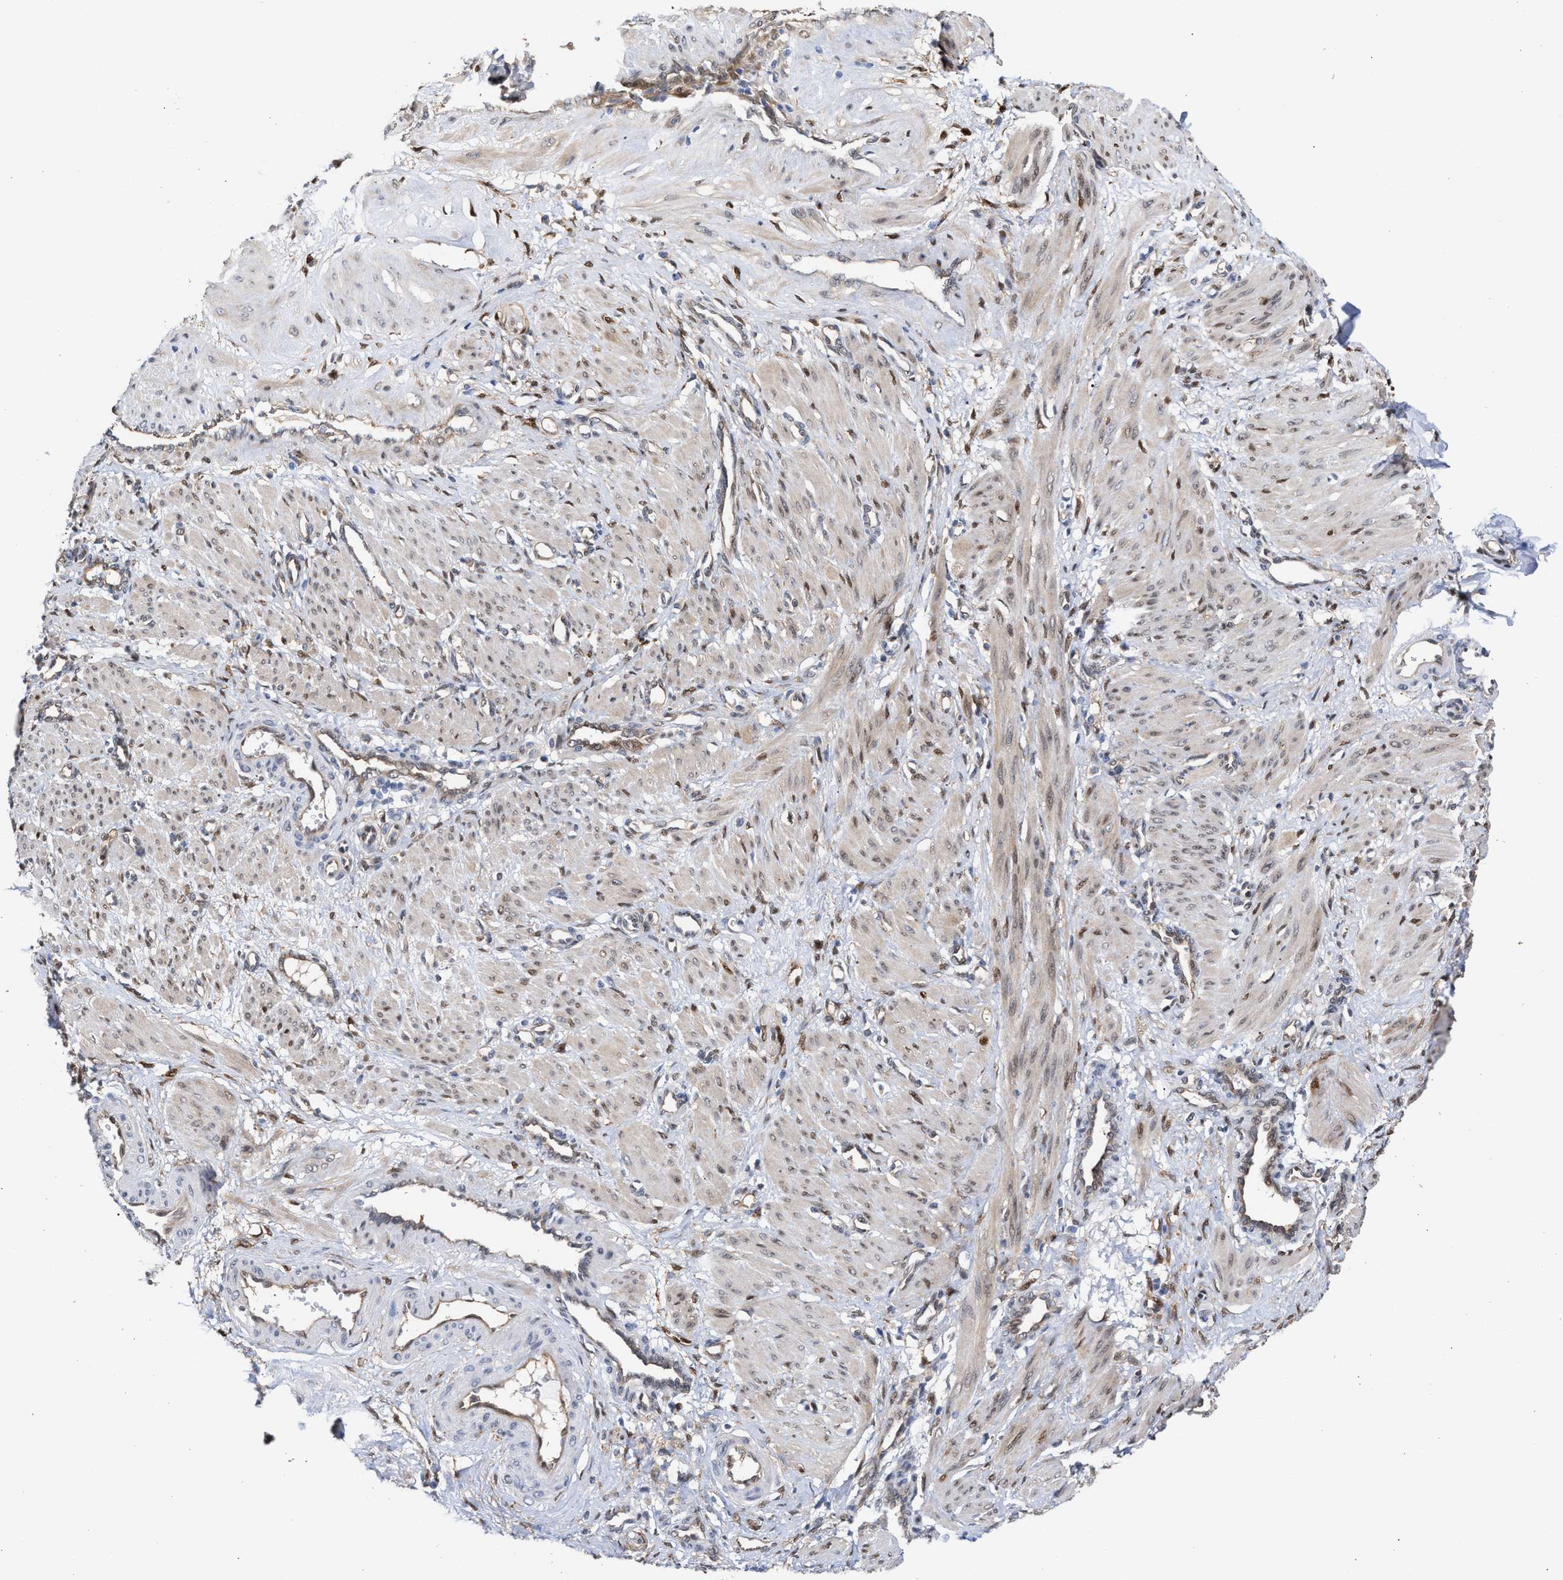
{"staining": {"intensity": "negative", "quantity": "none", "location": "none"}, "tissue": "smooth muscle", "cell_type": "Smooth muscle cells", "image_type": "normal", "snomed": [{"axis": "morphology", "description": "Normal tissue, NOS"}, {"axis": "topography", "description": "Endometrium"}], "caption": "Smooth muscle stained for a protein using immunohistochemistry demonstrates no staining smooth muscle cells.", "gene": "TP53I3", "patient": {"sex": "female", "age": 33}}